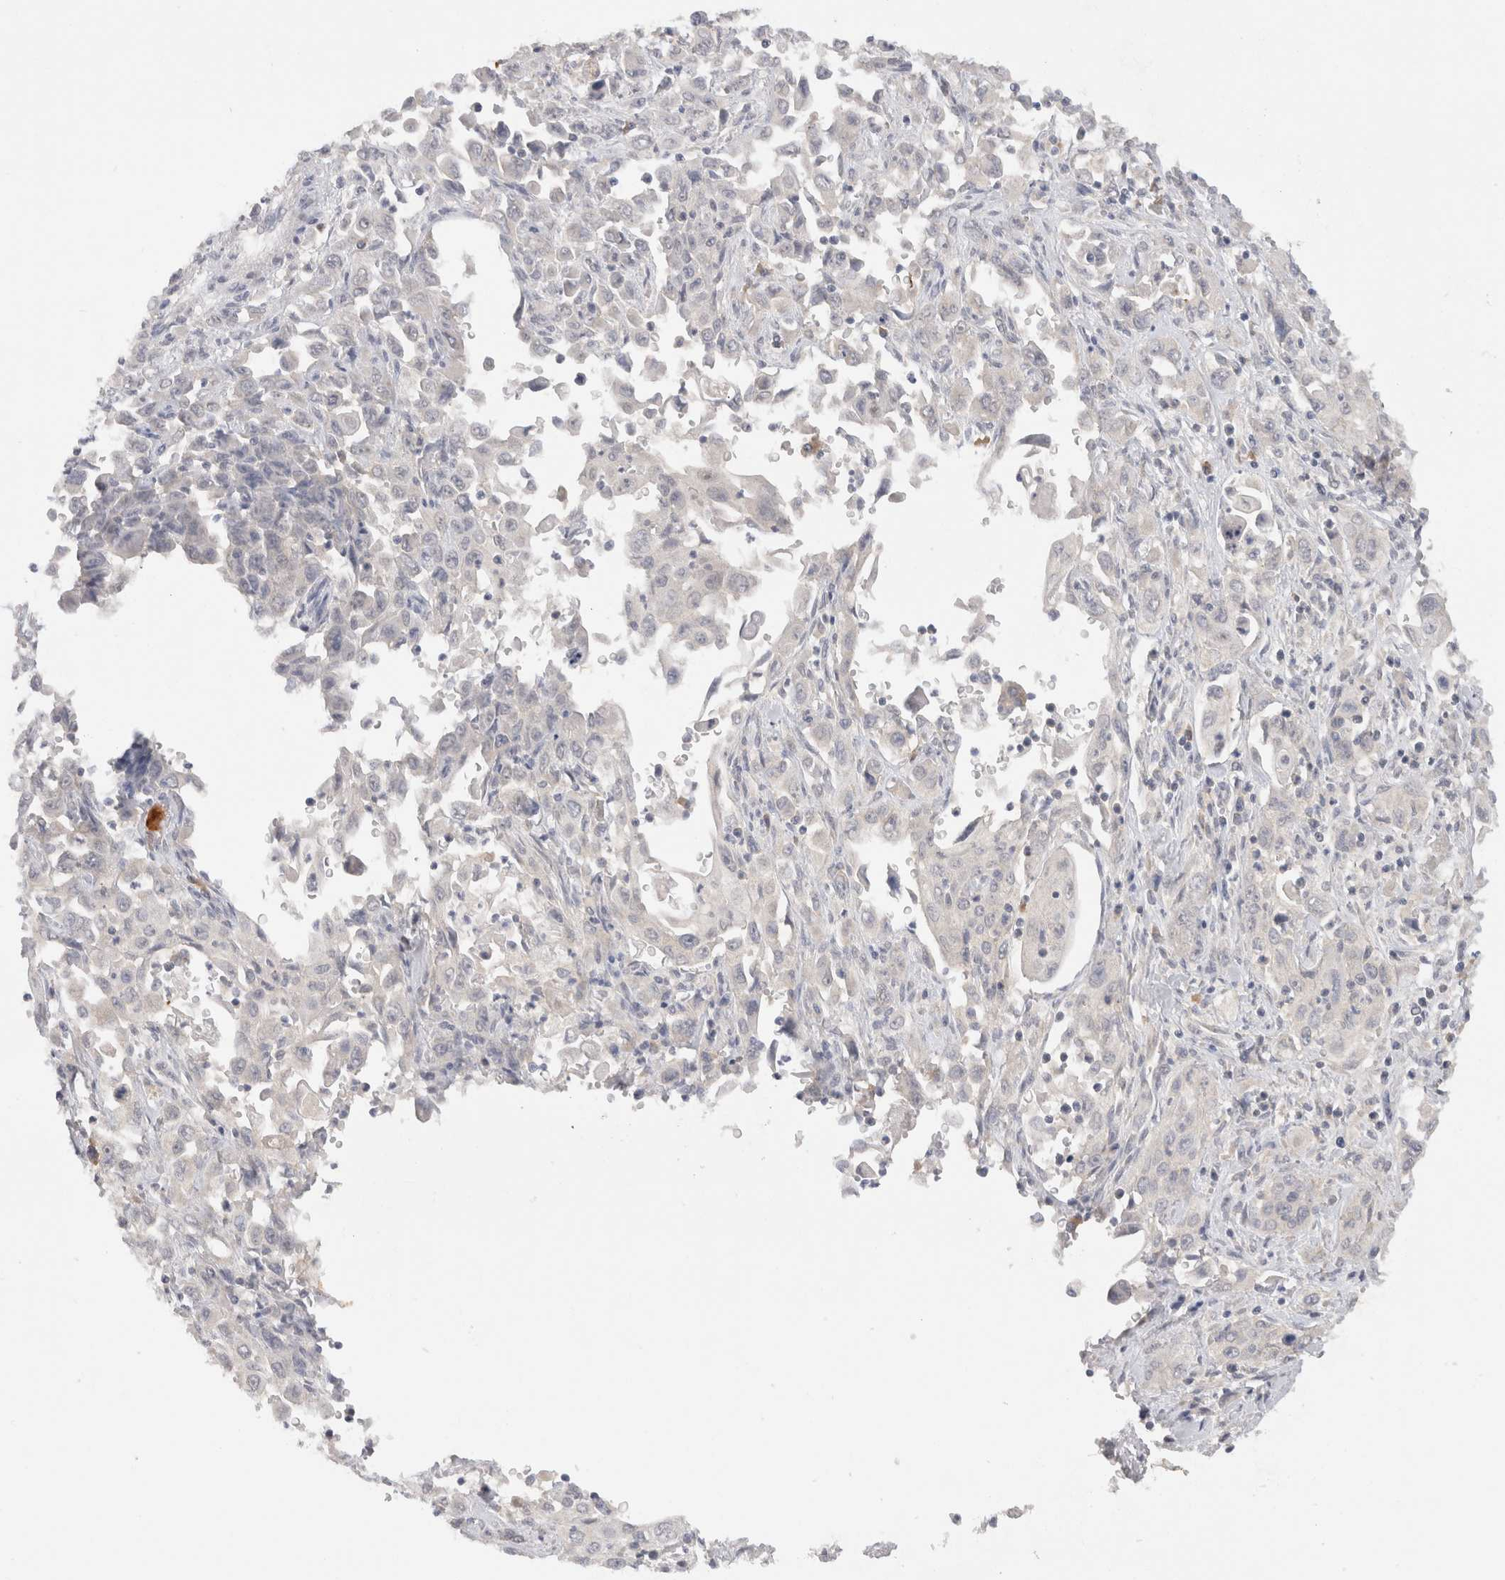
{"staining": {"intensity": "negative", "quantity": "none", "location": "none"}, "tissue": "pancreatic cancer", "cell_type": "Tumor cells", "image_type": "cancer", "snomed": [{"axis": "morphology", "description": "Adenocarcinoma, NOS"}, {"axis": "topography", "description": "Pancreas"}], "caption": "Immunohistochemical staining of human adenocarcinoma (pancreatic) reveals no significant positivity in tumor cells. Brightfield microscopy of immunohistochemistry stained with DAB (brown) and hematoxylin (blue), captured at high magnification.", "gene": "CHRM4", "patient": {"sex": "male", "age": 70}}